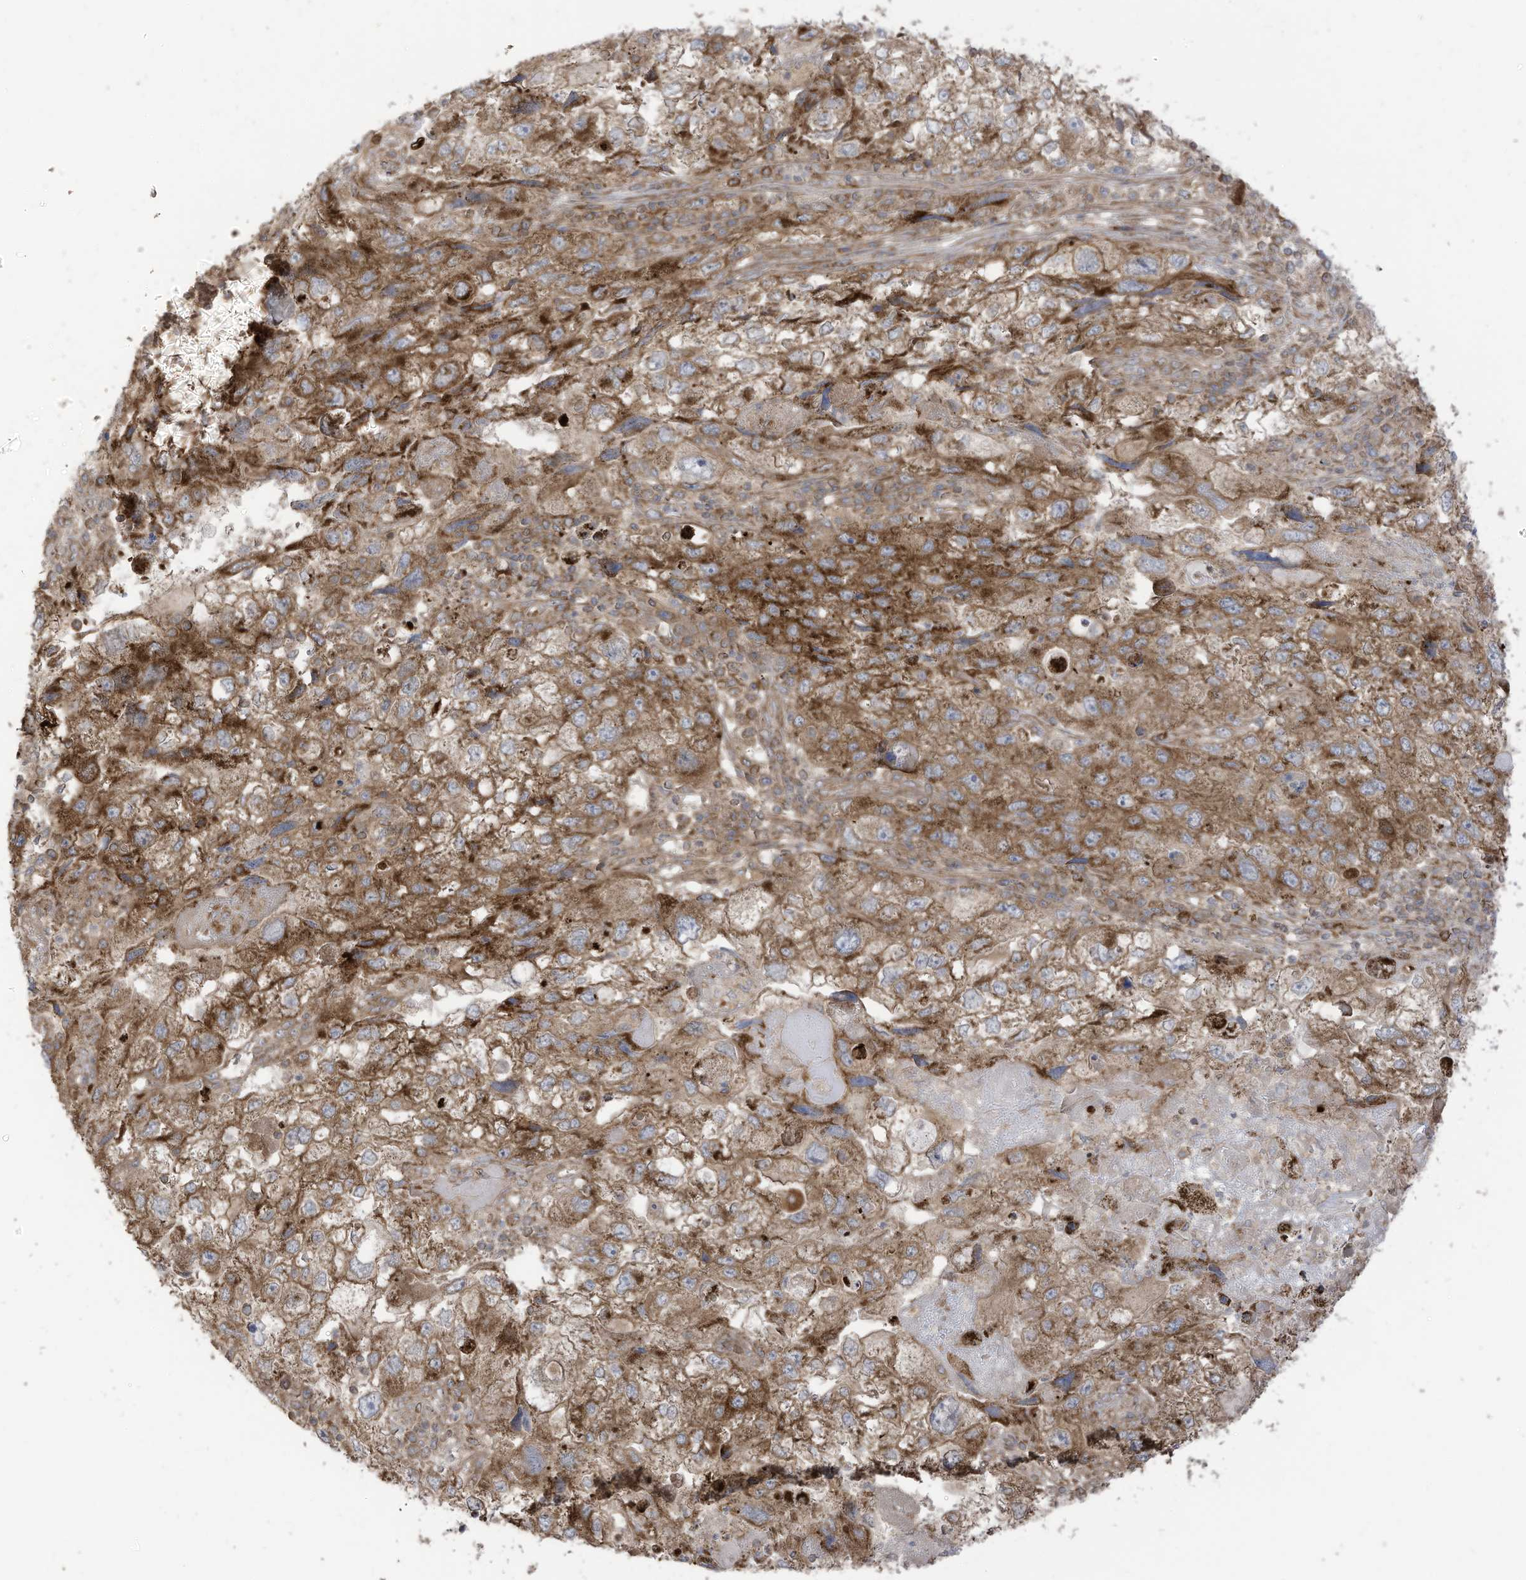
{"staining": {"intensity": "moderate", "quantity": ">75%", "location": "cytoplasmic/membranous"}, "tissue": "endometrial cancer", "cell_type": "Tumor cells", "image_type": "cancer", "snomed": [{"axis": "morphology", "description": "Adenocarcinoma, NOS"}, {"axis": "topography", "description": "Endometrium"}], "caption": "This image demonstrates endometrial adenocarcinoma stained with IHC to label a protein in brown. The cytoplasmic/membranous of tumor cells show moderate positivity for the protein. Nuclei are counter-stained blue.", "gene": "REPS1", "patient": {"sex": "female", "age": 49}}